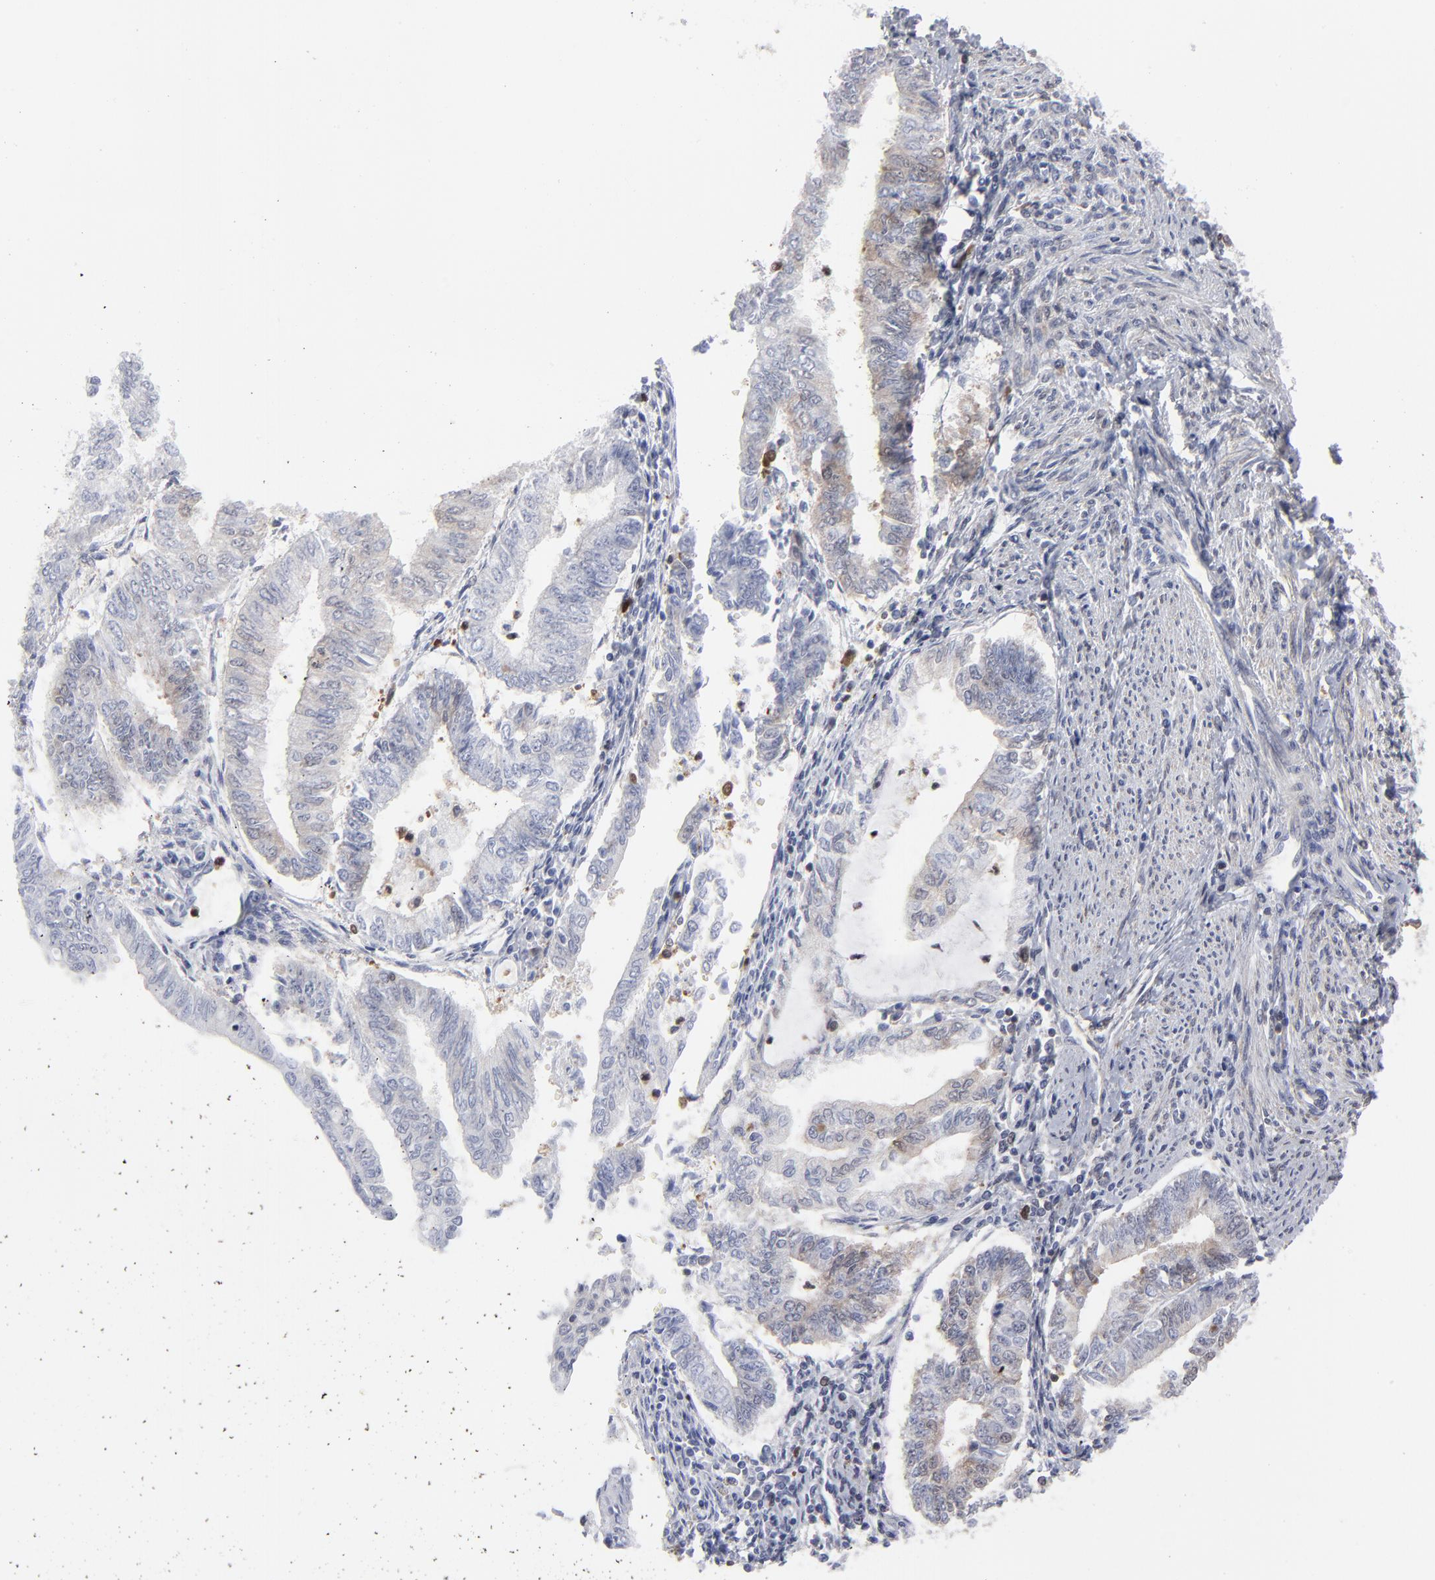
{"staining": {"intensity": "weak", "quantity": ">75%", "location": "cytoplasmic/membranous"}, "tissue": "endometrial cancer", "cell_type": "Tumor cells", "image_type": "cancer", "snomed": [{"axis": "morphology", "description": "Adenocarcinoma, NOS"}, {"axis": "topography", "description": "Endometrium"}], "caption": "IHC staining of adenocarcinoma (endometrial), which shows low levels of weak cytoplasmic/membranous expression in approximately >75% of tumor cells indicating weak cytoplasmic/membranous protein expression. The staining was performed using DAB (3,3'-diaminobenzidine) (brown) for protein detection and nuclei were counterstained in hematoxylin (blue).", "gene": "MAP2K1", "patient": {"sex": "female", "age": 66}}